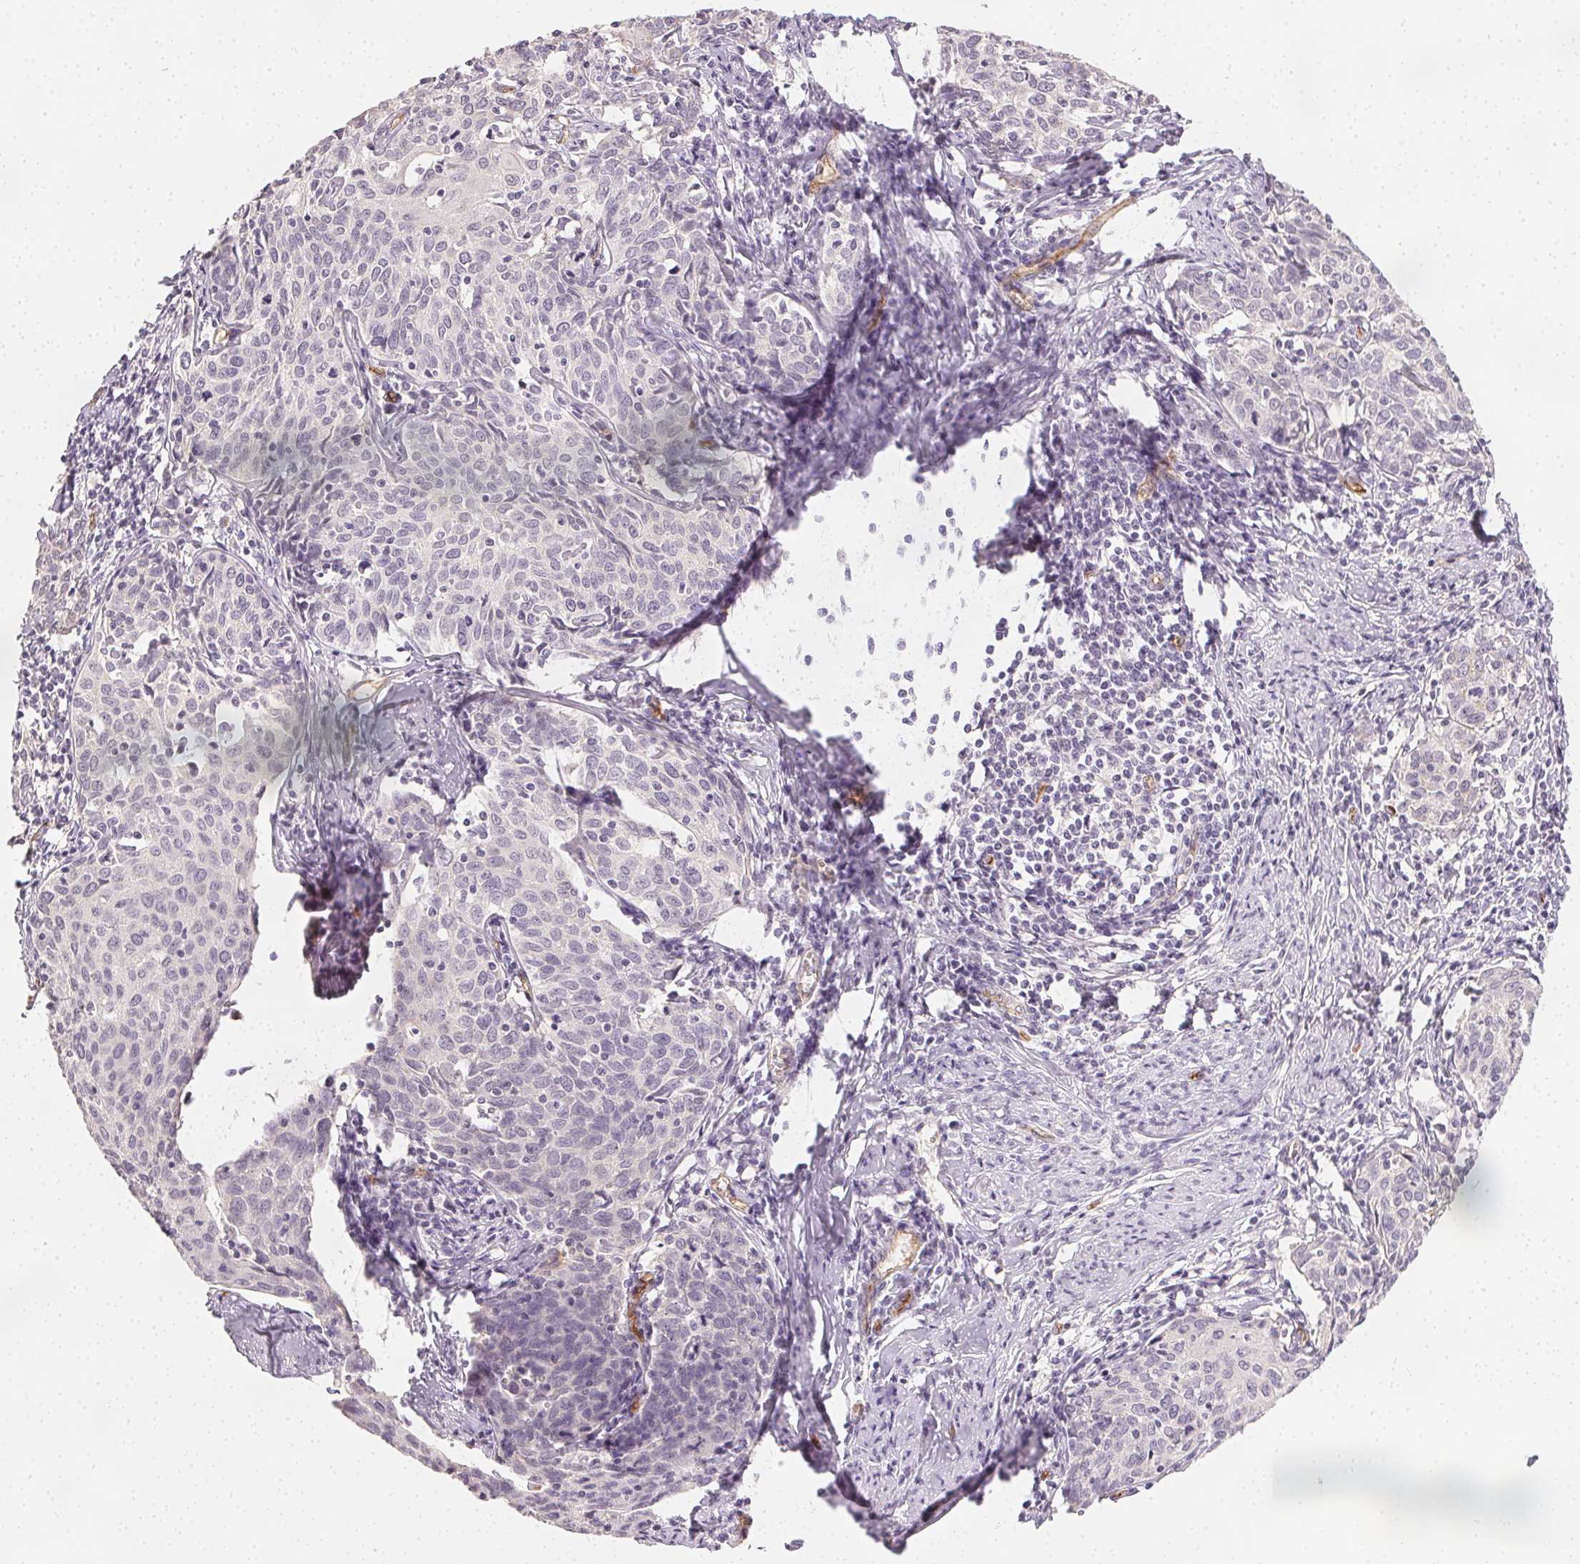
{"staining": {"intensity": "negative", "quantity": "none", "location": "none"}, "tissue": "cervical cancer", "cell_type": "Tumor cells", "image_type": "cancer", "snomed": [{"axis": "morphology", "description": "Squamous cell carcinoma, NOS"}, {"axis": "topography", "description": "Cervix"}], "caption": "Photomicrograph shows no protein positivity in tumor cells of cervical cancer (squamous cell carcinoma) tissue.", "gene": "PODXL", "patient": {"sex": "female", "age": 62}}